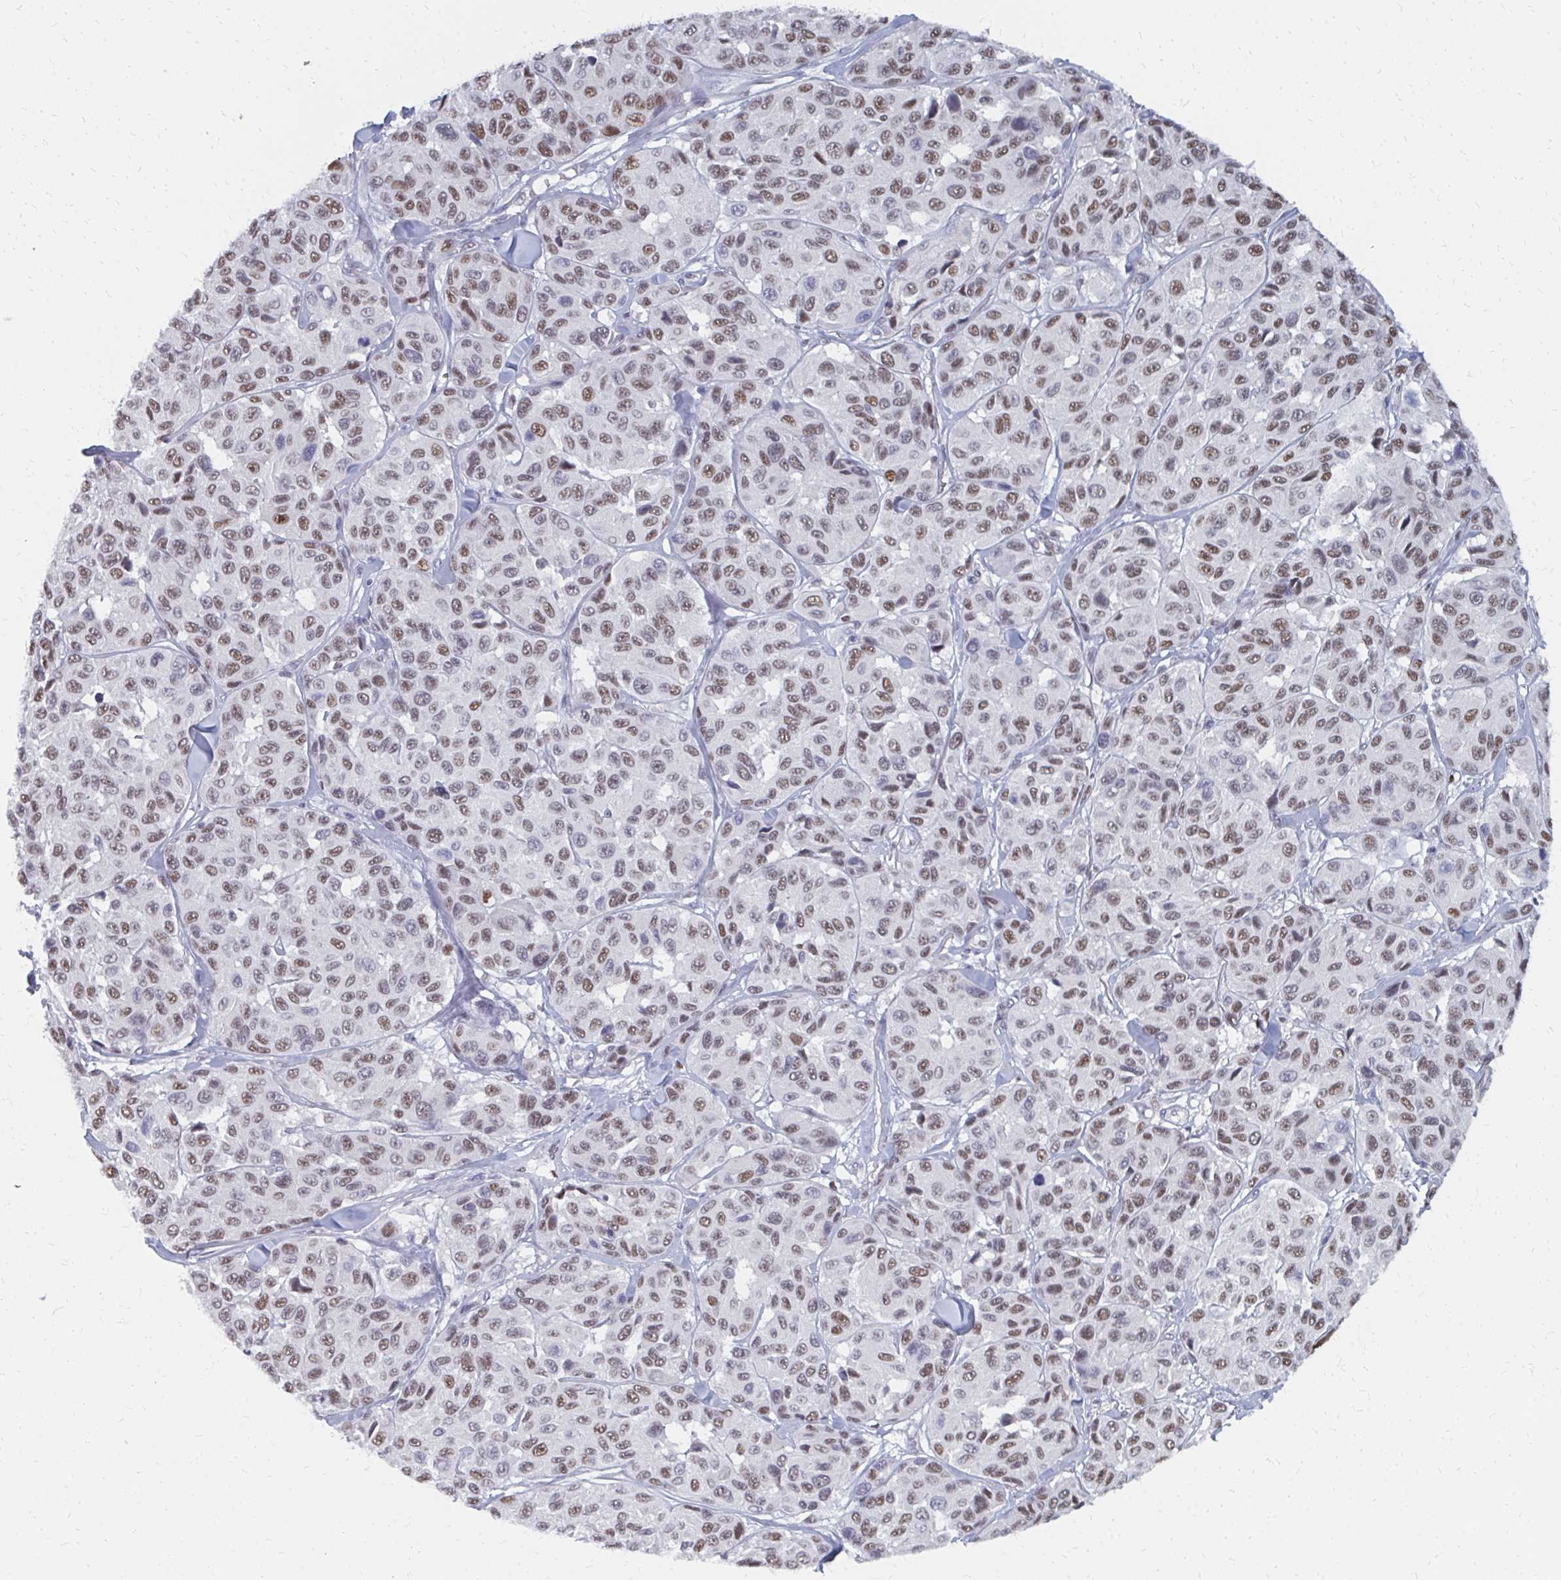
{"staining": {"intensity": "moderate", "quantity": "25%-75%", "location": "nuclear"}, "tissue": "melanoma", "cell_type": "Tumor cells", "image_type": "cancer", "snomed": [{"axis": "morphology", "description": "Malignant melanoma, NOS"}, {"axis": "topography", "description": "Skin"}], "caption": "Malignant melanoma tissue demonstrates moderate nuclear staining in approximately 25%-75% of tumor cells", "gene": "PLK3", "patient": {"sex": "female", "age": 66}}